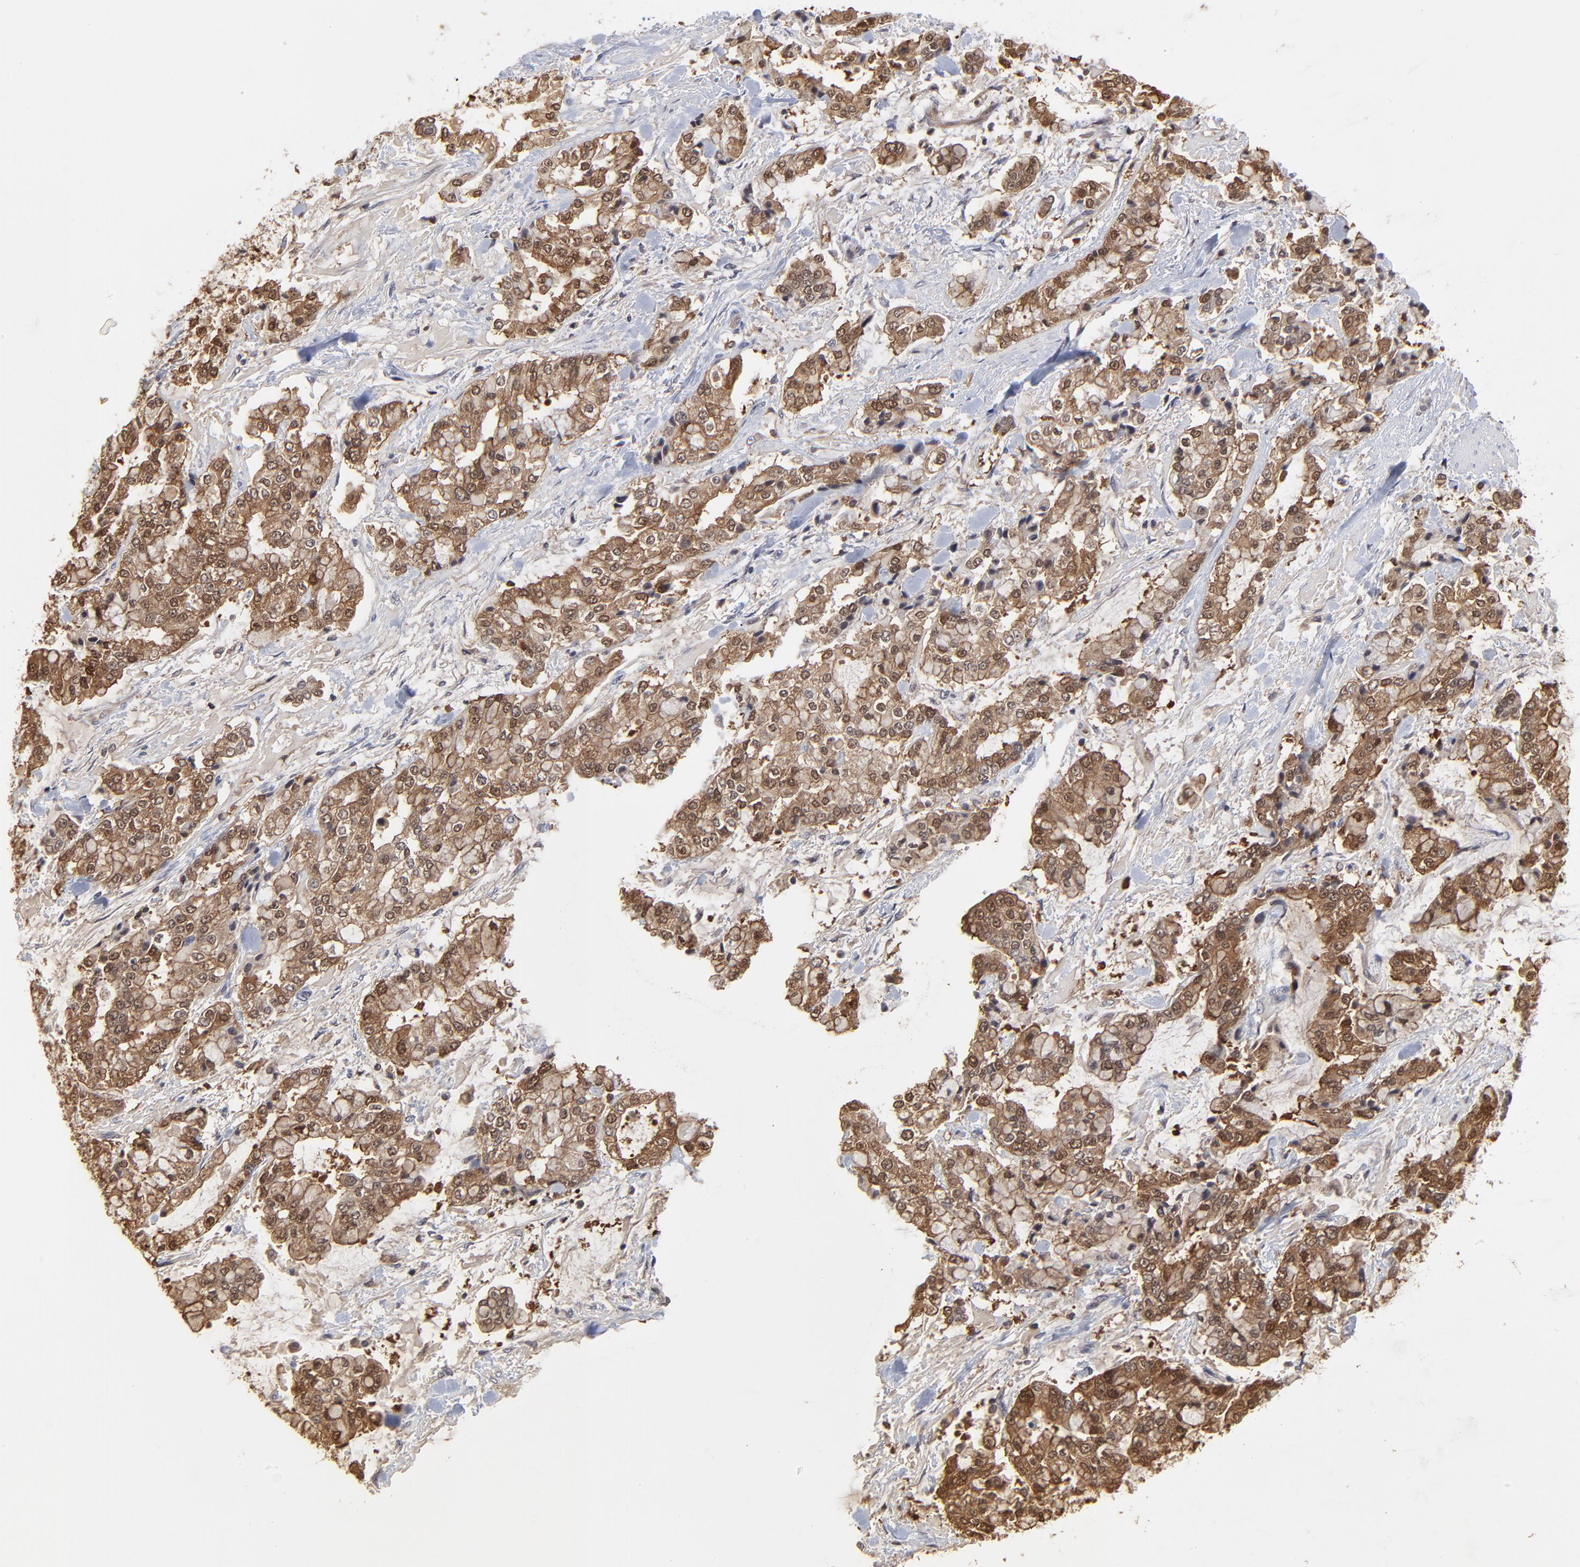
{"staining": {"intensity": "weak", "quantity": "25%-75%", "location": "cytoplasmic/membranous,nuclear"}, "tissue": "stomach cancer", "cell_type": "Tumor cells", "image_type": "cancer", "snomed": [{"axis": "morphology", "description": "Normal tissue, NOS"}, {"axis": "morphology", "description": "Adenocarcinoma, NOS"}, {"axis": "topography", "description": "Stomach, upper"}, {"axis": "topography", "description": "Stomach"}], "caption": "Human stomach cancer stained with a protein marker exhibits weak staining in tumor cells.", "gene": "CASP3", "patient": {"sex": "male", "age": 76}}